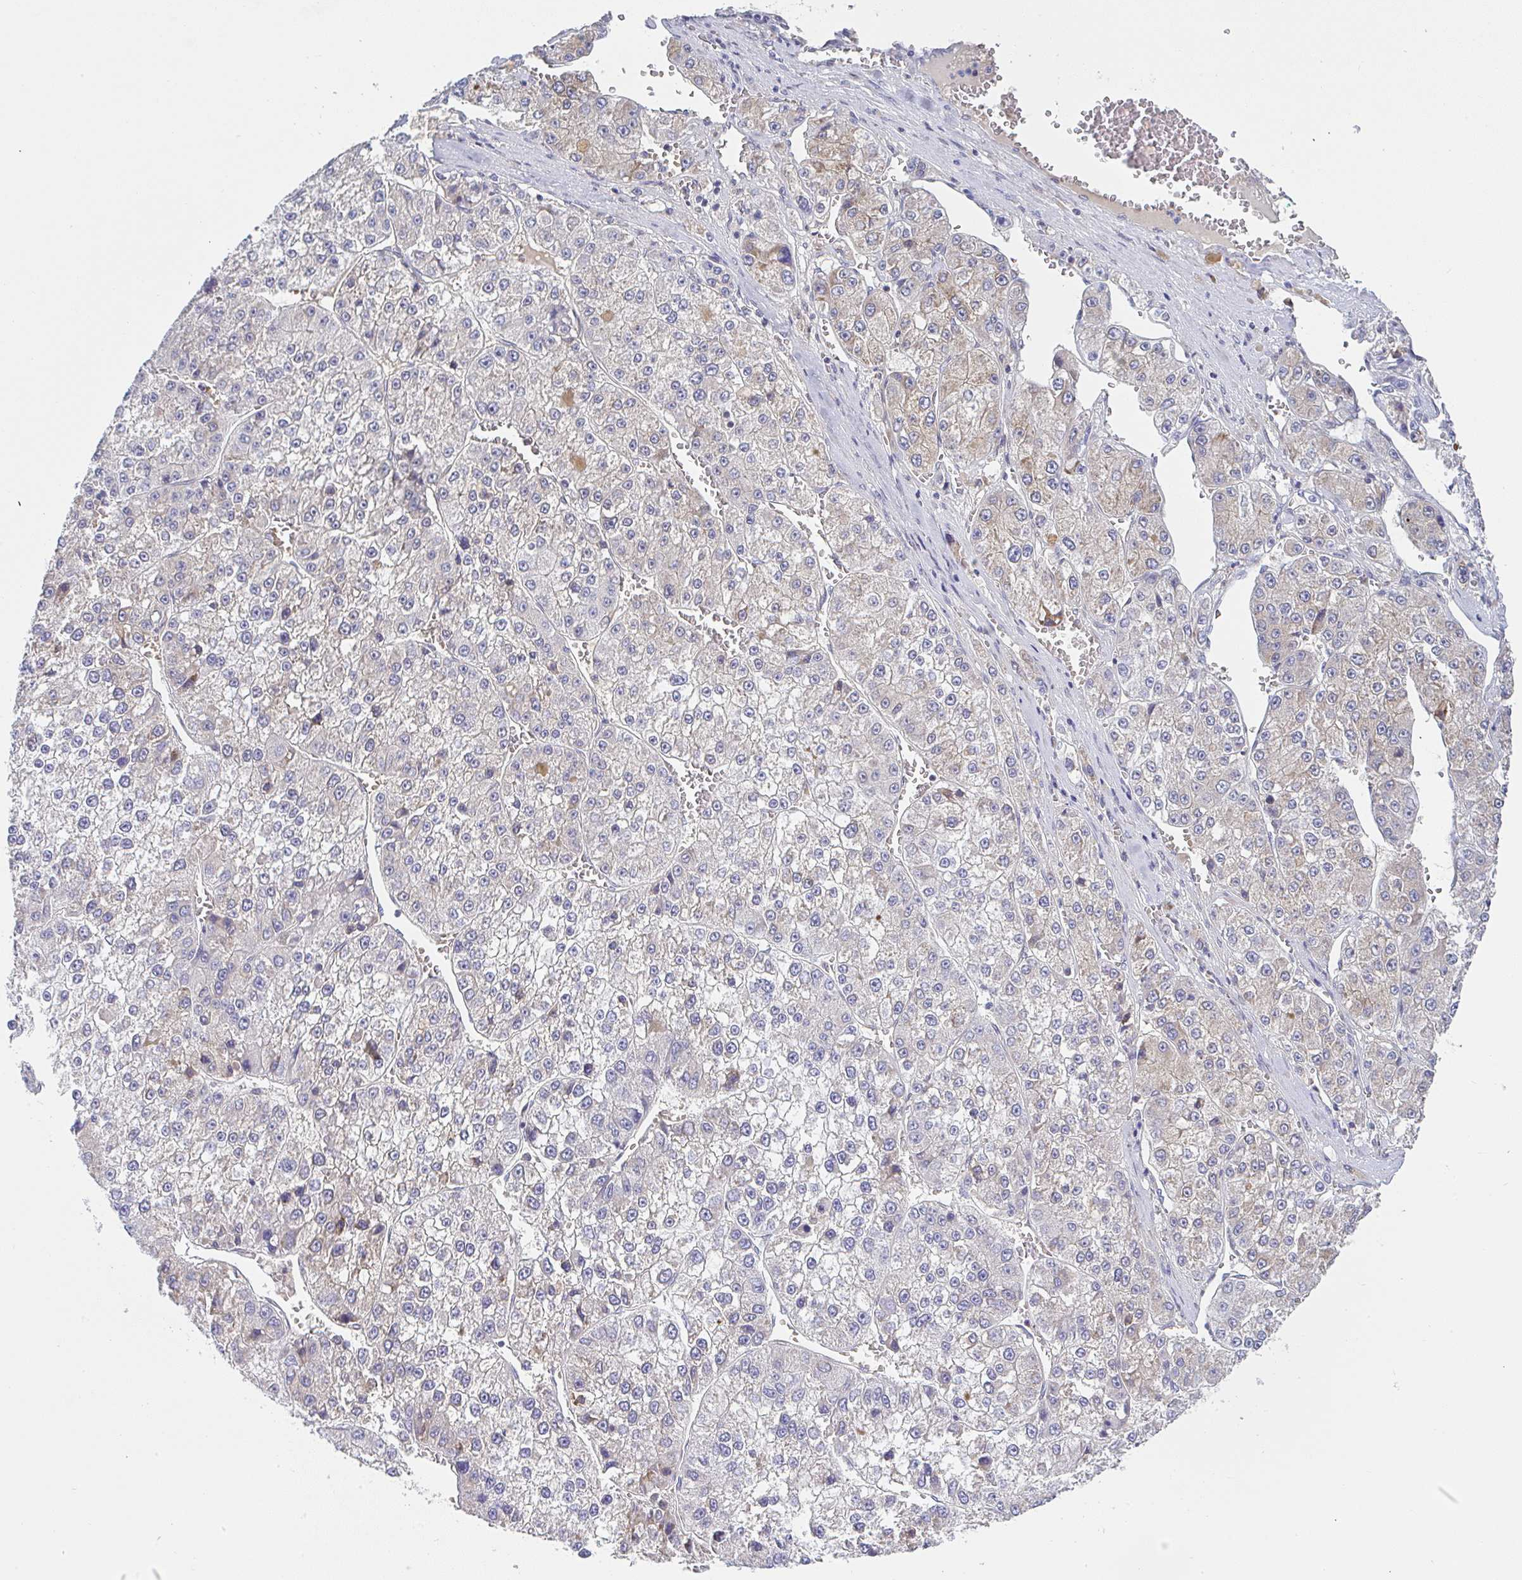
{"staining": {"intensity": "weak", "quantity": "<25%", "location": "cytoplasmic/membranous"}, "tissue": "liver cancer", "cell_type": "Tumor cells", "image_type": "cancer", "snomed": [{"axis": "morphology", "description": "Carcinoma, Hepatocellular, NOS"}, {"axis": "topography", "description": "Liver"}], "caption": "This histopathology image is of liver cancer (hepatocellular carcinoma) stained with immunohistochemistry (IHC) to label a protein in brown with the nuclei are counter-stained blue. There is no staining in tumor cells. (DAB immunohistochemistry (IHC), high magnification).", "gene": "DERL2", "patient": {"sex": "female", "age": 73}}